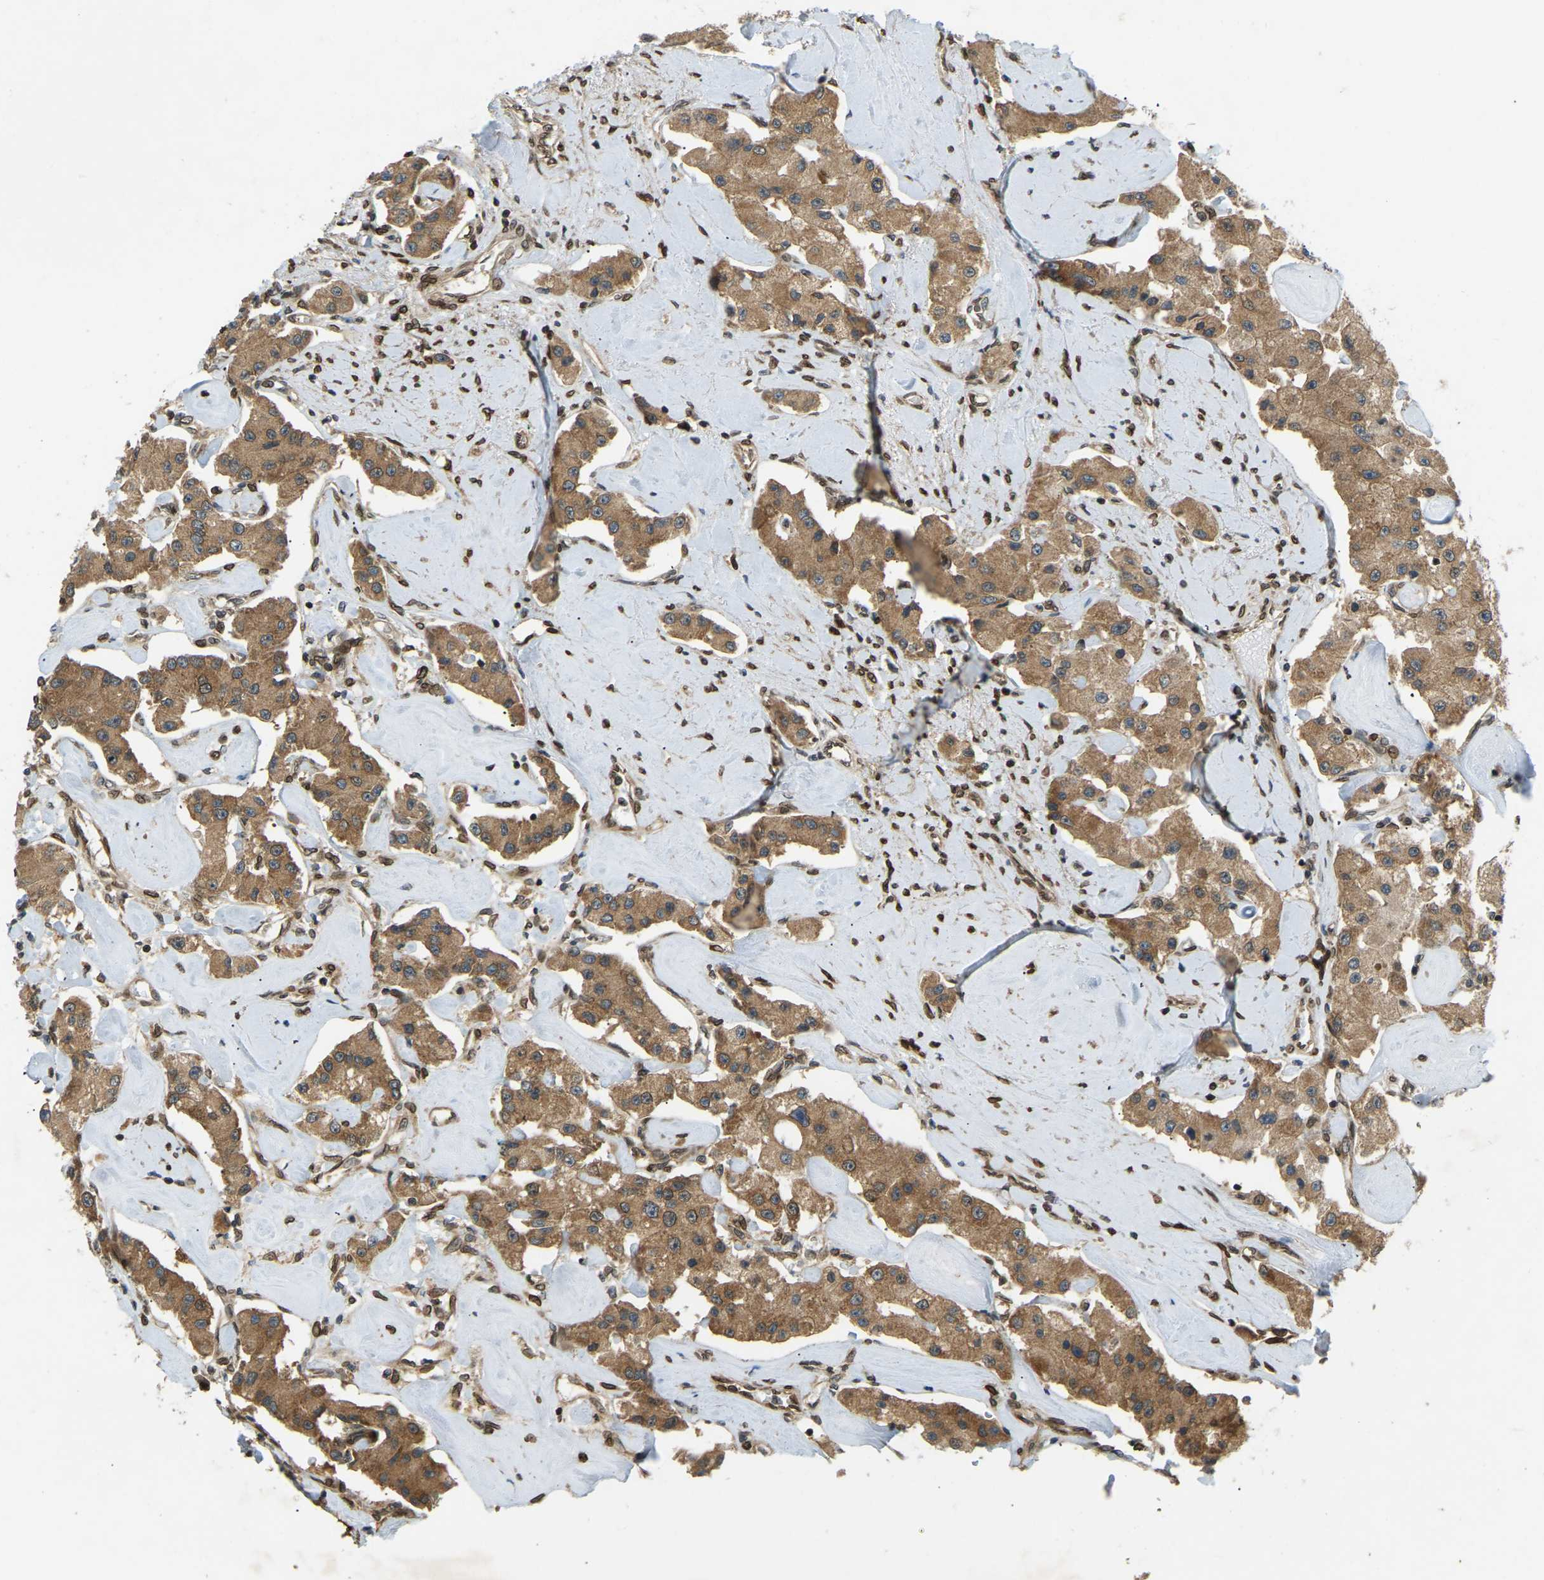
{"staining": {"intensity": "moderate", "quantity": ">75%", "location": "cytoplasmic/membranous"}, "tissue": "carcinoid", "cell_type": "Tumor cells", "image_type": "cancer", "snomed": [{"axis": "morphology", "description": "Carcinoid, malignant, NOS"}, {"axis": "topography", "description": "Pancreas"}], "caption": "Protein expression analysis of human carcinoid reveals moderate cytoplasmic/membranous staining in about >75% of tumor cells. Using DAB (brown) and hematoxylin (blue) stains, captured at high magnification using brightfield microscopy.", "gene": "SYNE1", "patient": {"sex": "male", "age": 41}}